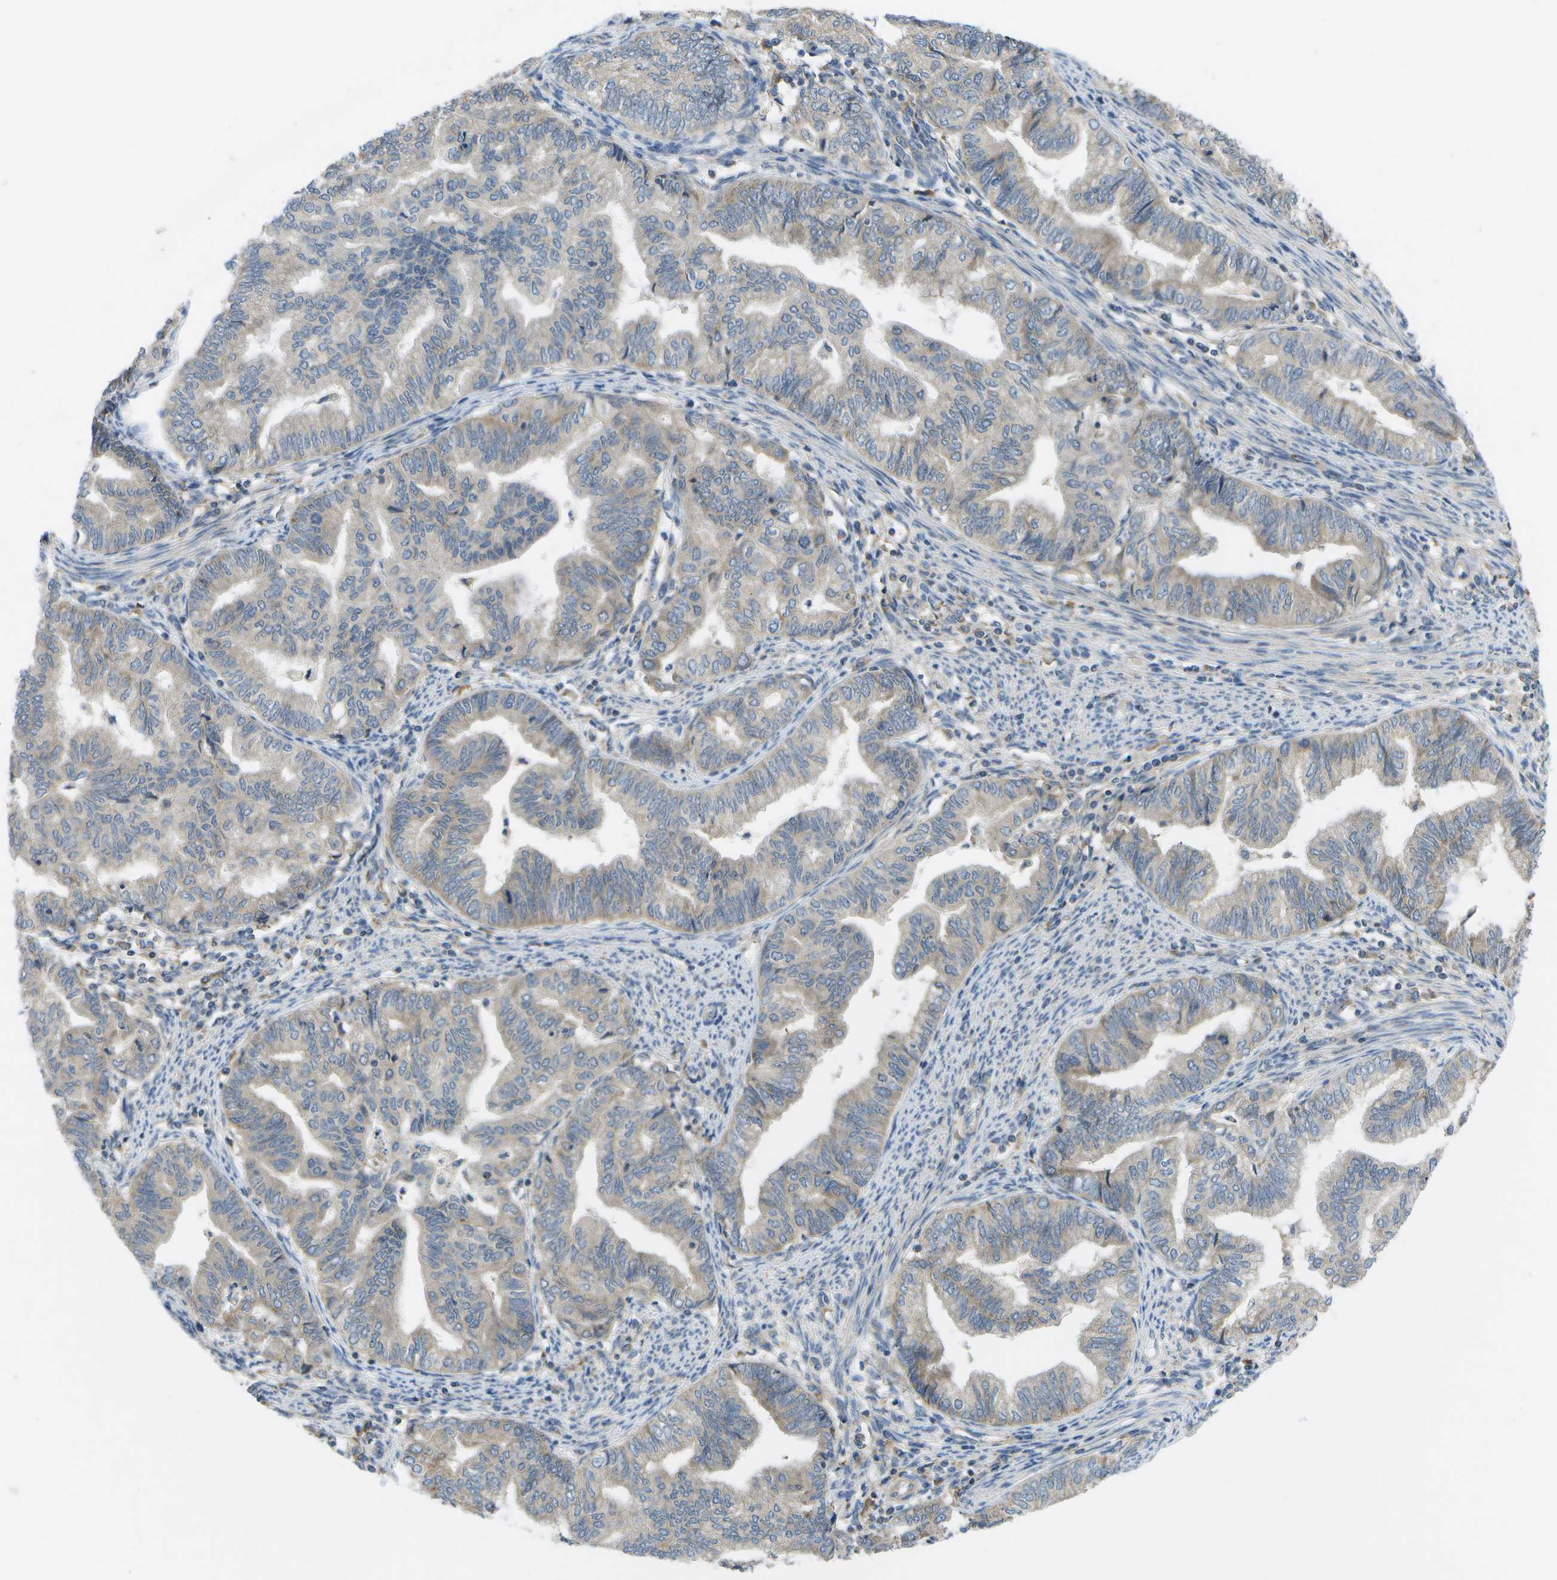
{"staining": {"intensity": "negative", "quantity": "none", "location": "none"}, "tissue": "endometrial cancer", "cell_type": "Tumor cells", "image_type": "cancer", "snomed": [{"axis": "morphology", "description": "Adenocarcinoma, NOS"}, {"axis": "topography", "description": "Endometrium"}], "caption": "The image demonstrates no staining of tumor cells in endometrial cancer. (IHC, brightfield microscopy, high magnification).", "gene": "SLC25A20", "patient": {"sex": "female", "age": 79}}